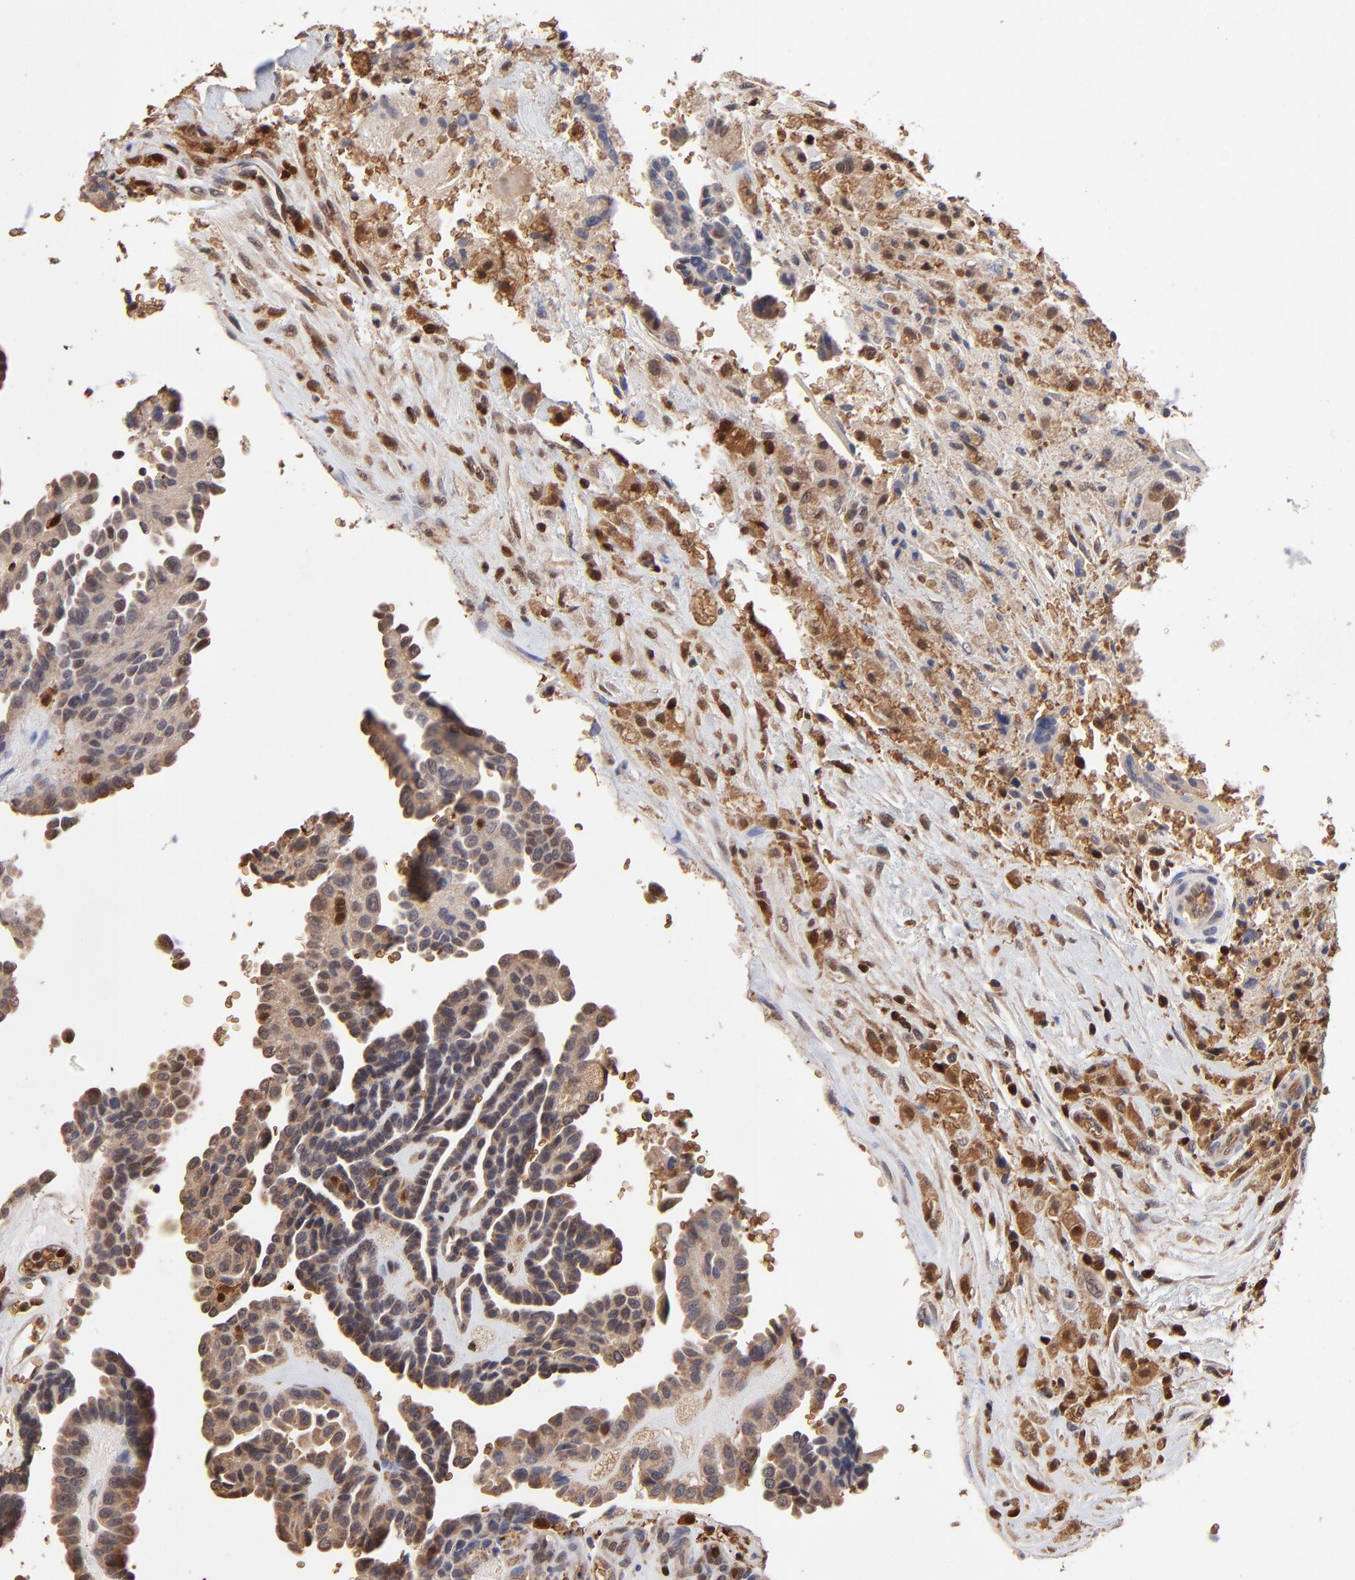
{"staining": {"intensity": "weak", "quantity": ">75%", "location": "cytoplasmic/membranous"}, "tissue": "thyroid cancer", "cell_type": "Tumor cells", "image_type": "cancer", "snomed": [{"axis": "morphology", "description": "Papillary adenocarcinoma, NOS"}, {"axis": "topography", "description": "Thyroid gland"}], "caption": "A histopathology image of human papillary adenocarcinoma (thyroid) stained for a protein shows weak cytoplasmic/membranous brown staining in tumor cells.", "gene": "CASP1", "patient": {"sex": "male", "age": 87}}